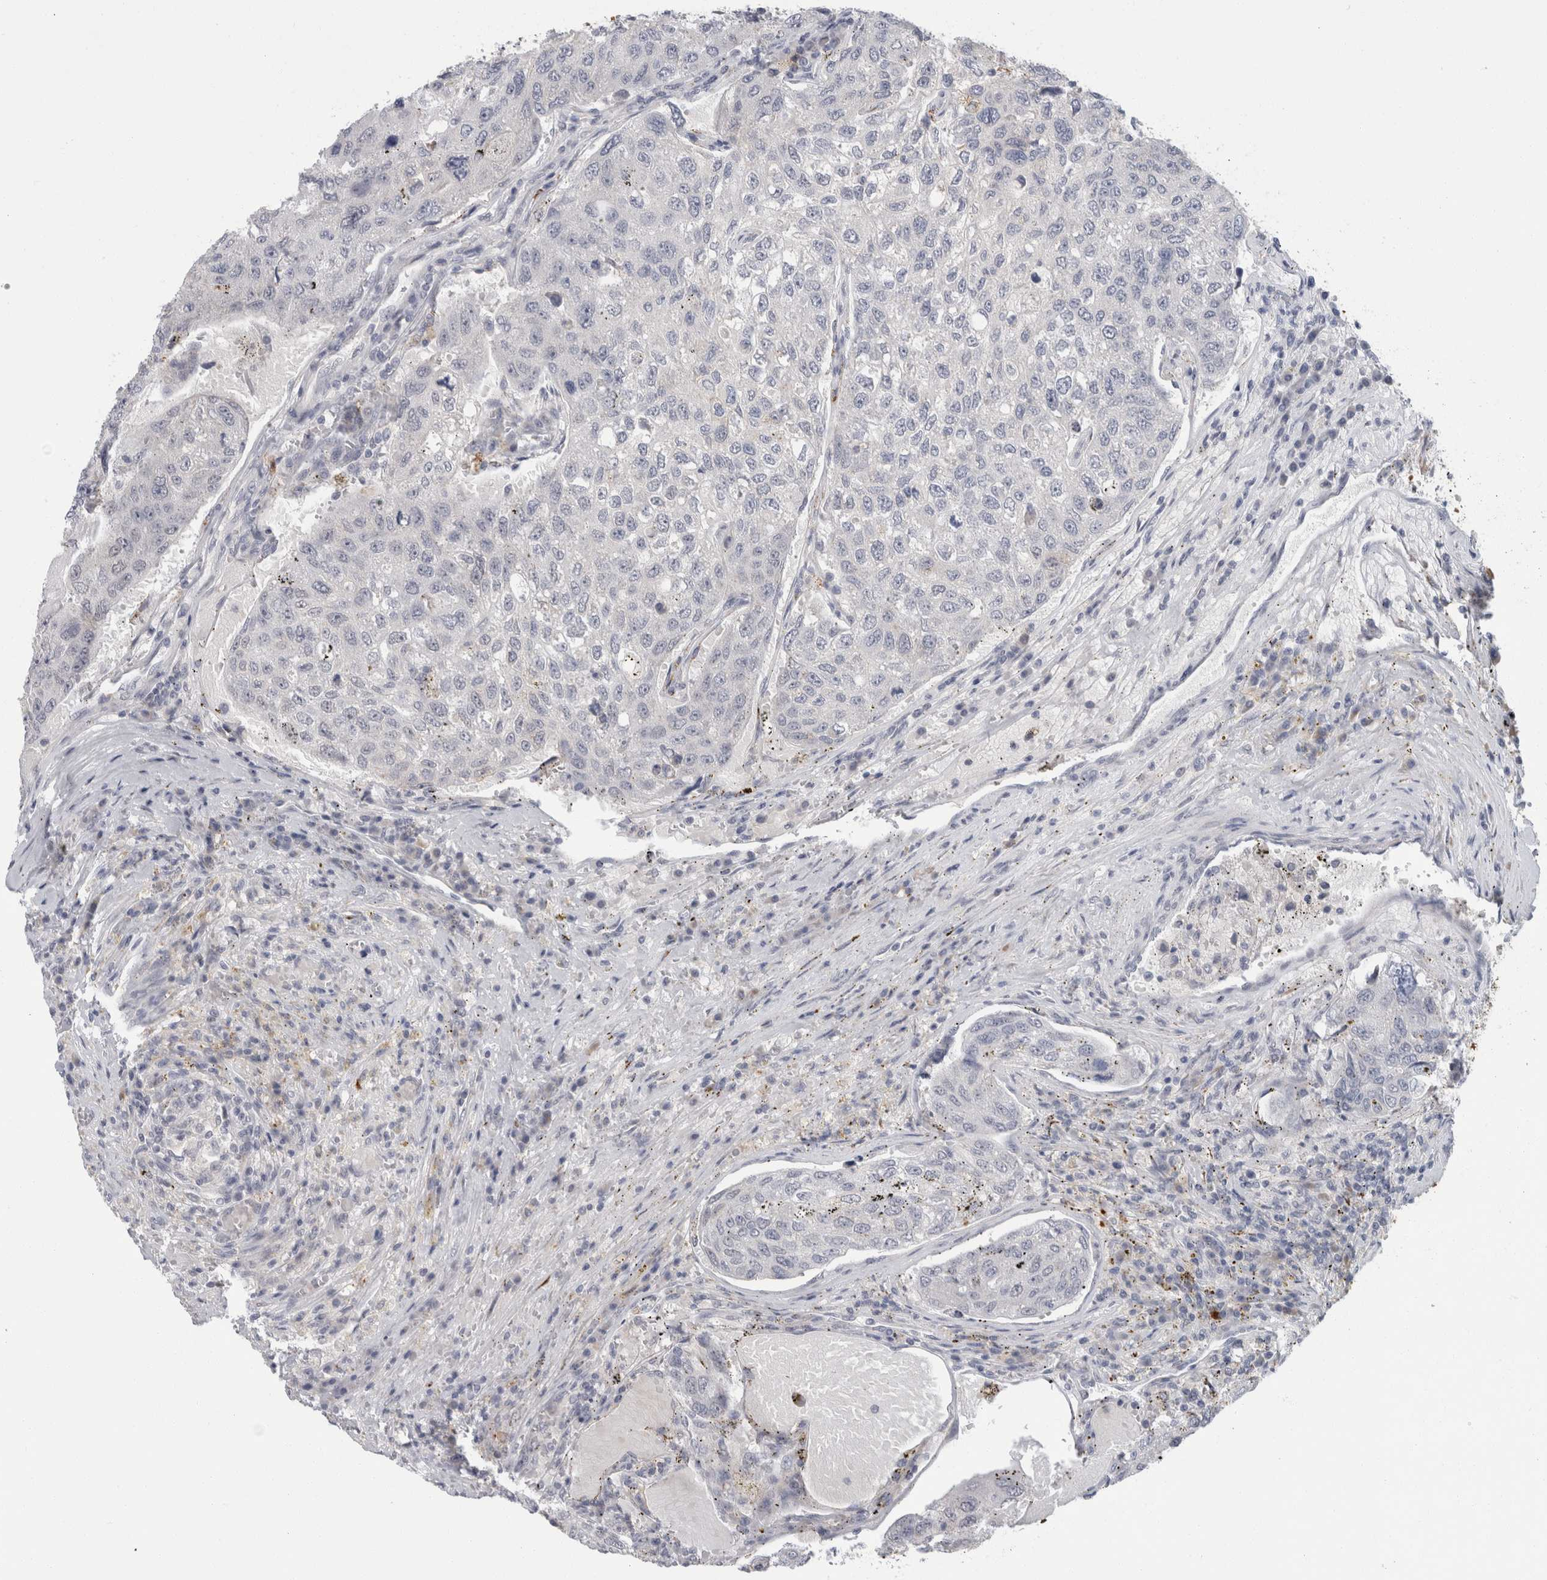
{"staining": {"intensity": "negative", "quantity": "none", "location": "none"}, "tissue": "urothelial cancer", "cell_type": "Tumor cells", "image_type": "cancer", "snomed": [{"axis": "morphology", "description": "Urothelial carcinoma, High grade"}, {"axis": "topography", "description": "Lymph node"}, {"axis": "topography", "description": "Urinary bladder"}], "caption": "There is no significant expression in tumor cells of urothelial cancer. The staining is performed using DAB (3,3'-diaminobenzidine) brown chromogen with nuclei counter-stained in using hematoxylin.", "gene": "NIPA1", "patient": {"sex": "male", "age": 51}}